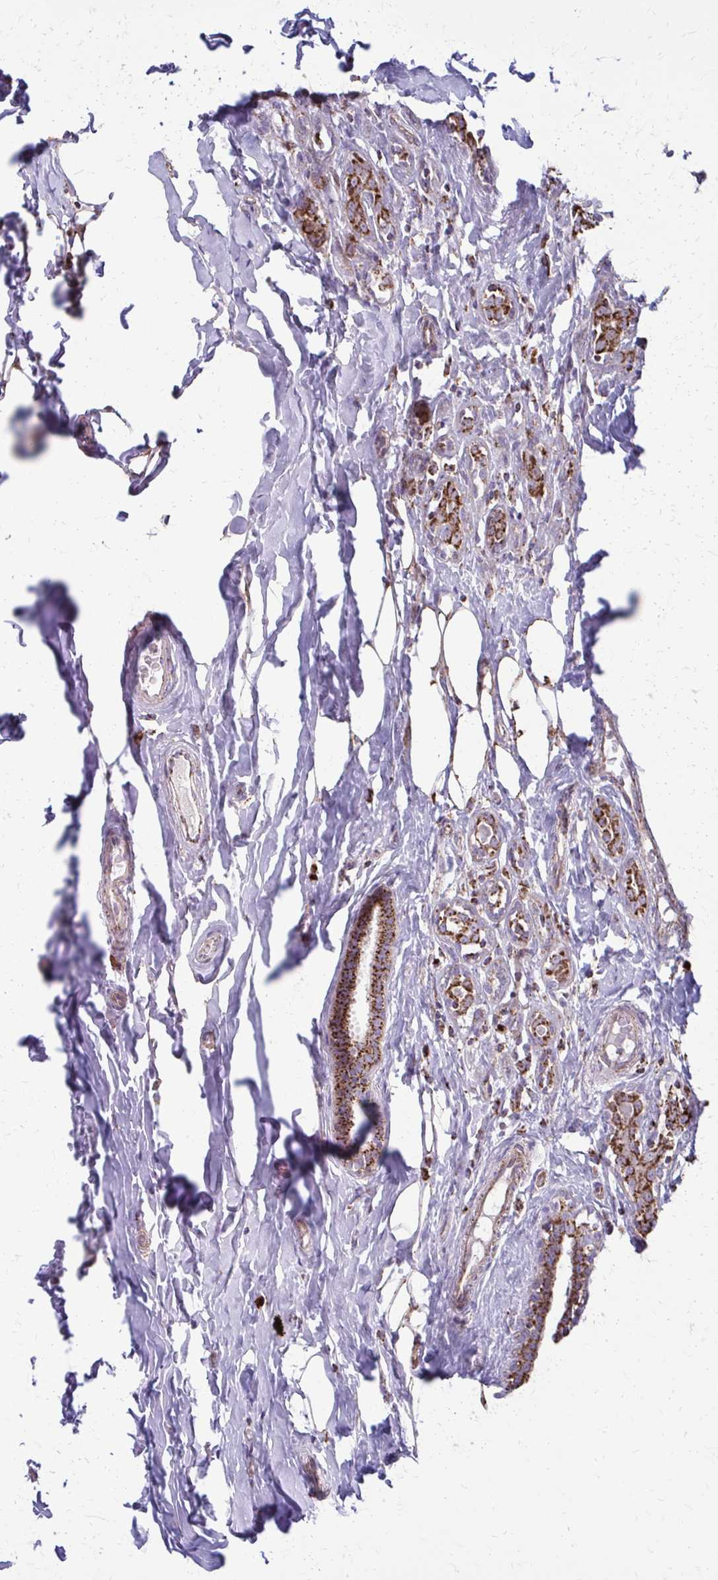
{"staining": {"intensity": "strong", "quantity": ">75%", "location": "cytoplasmic/membranous"}, "tissue": "breast cancer", "cell_type": "Tumor cells", "image_type": "cancer", "snomed": [{"axis": "morphology", "description": "Duct carcinoma"}, {"axis": "topography", "description": "Breast"}], "caption": "Invasive ductal carcinoma (breast) stained for a protein demonstrates strong cytoplasmic/membranous positivity in tumor cells.", "gene": "TVP23A", "patient": {"sex": "female", "age": 43}}